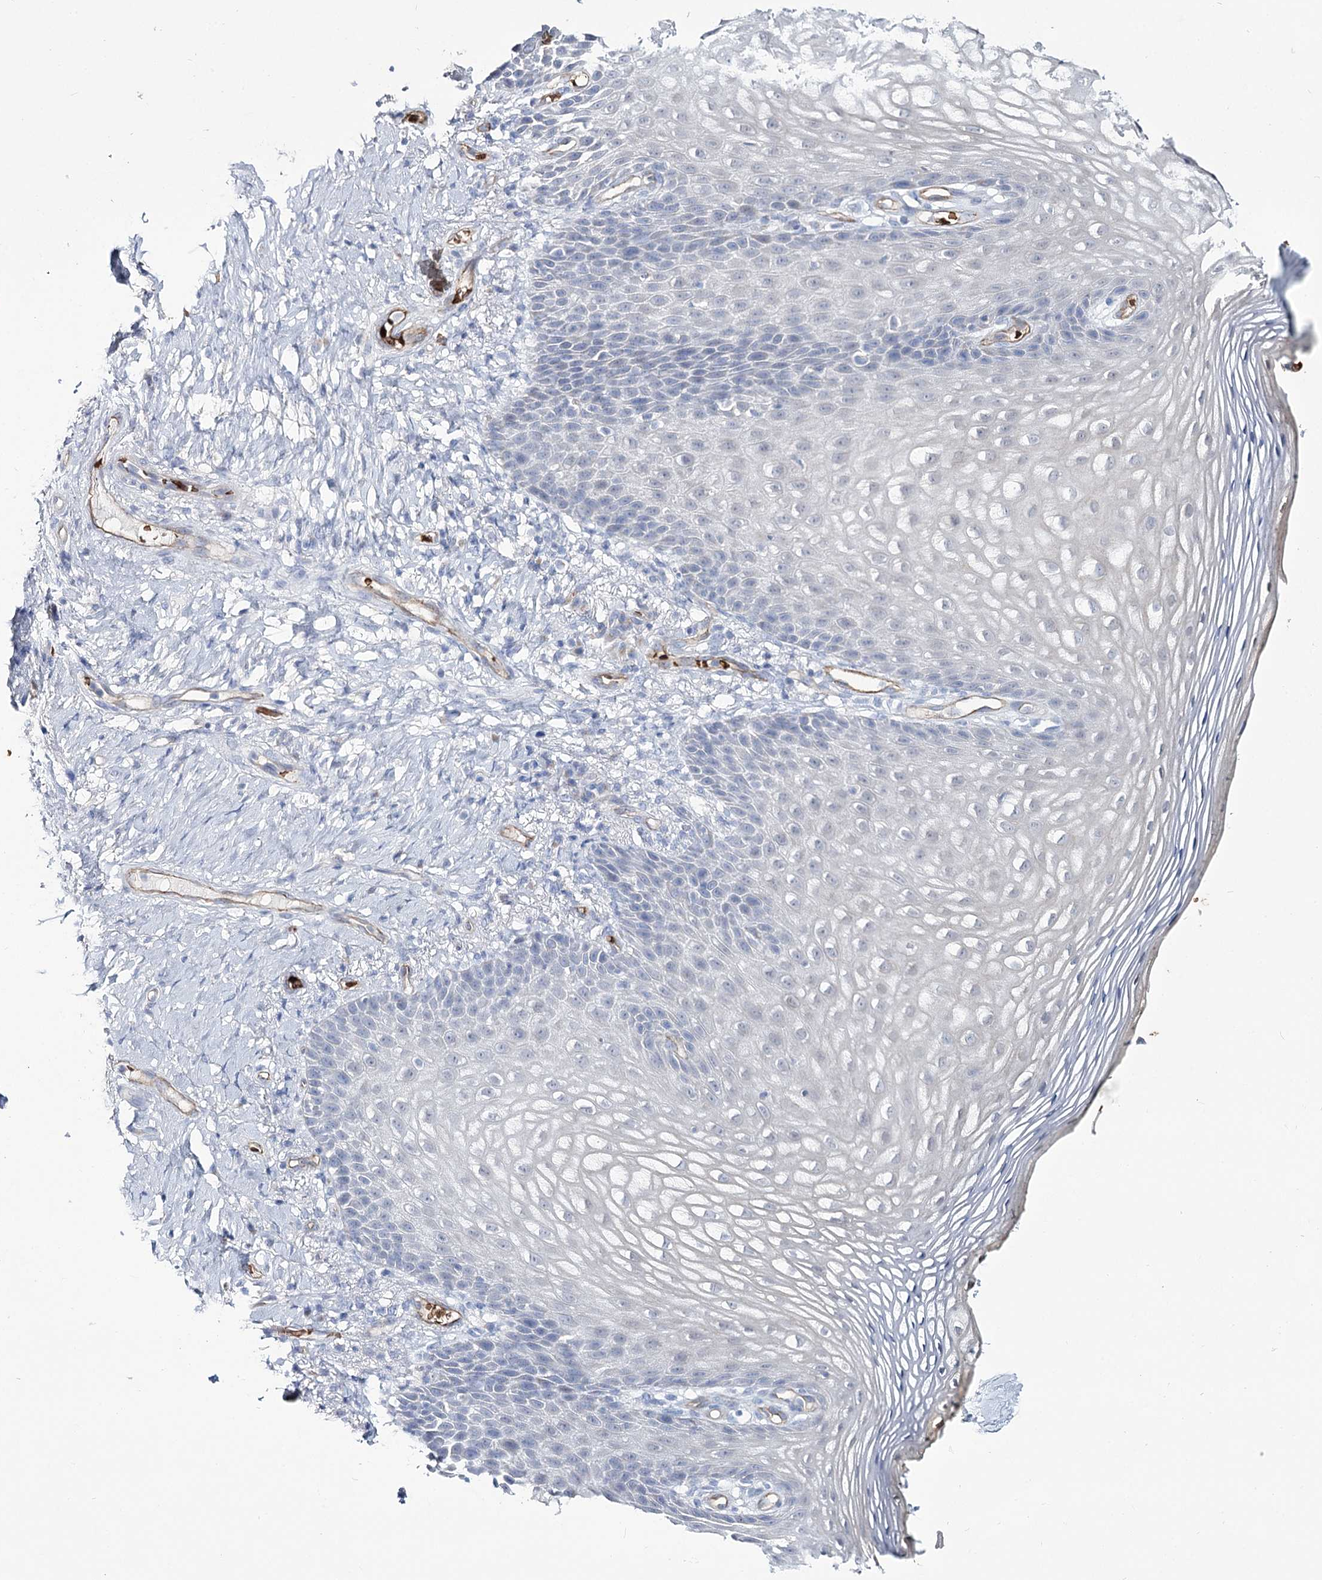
{"staining": {"intensity": "moderate", "quantity": "<25%", "location": "cytoplasmic/membranous"}, "tissue": "vagina", "cell_type": "Squamous epithelial cells", "image_type": "normal", "snomed": [{"axis": "morphology", "description": "Normal tissue, NOS"}, {"axis": "topography", "description": "Vagina"}], "caption": "Vagina stained with a brown dye displays moderate cytoplasmic/membranous positive staining in approximately <25% of squamous epithelial cells.", "gene": "GBF1", "patient": {"sex": "female", "age": 60}}